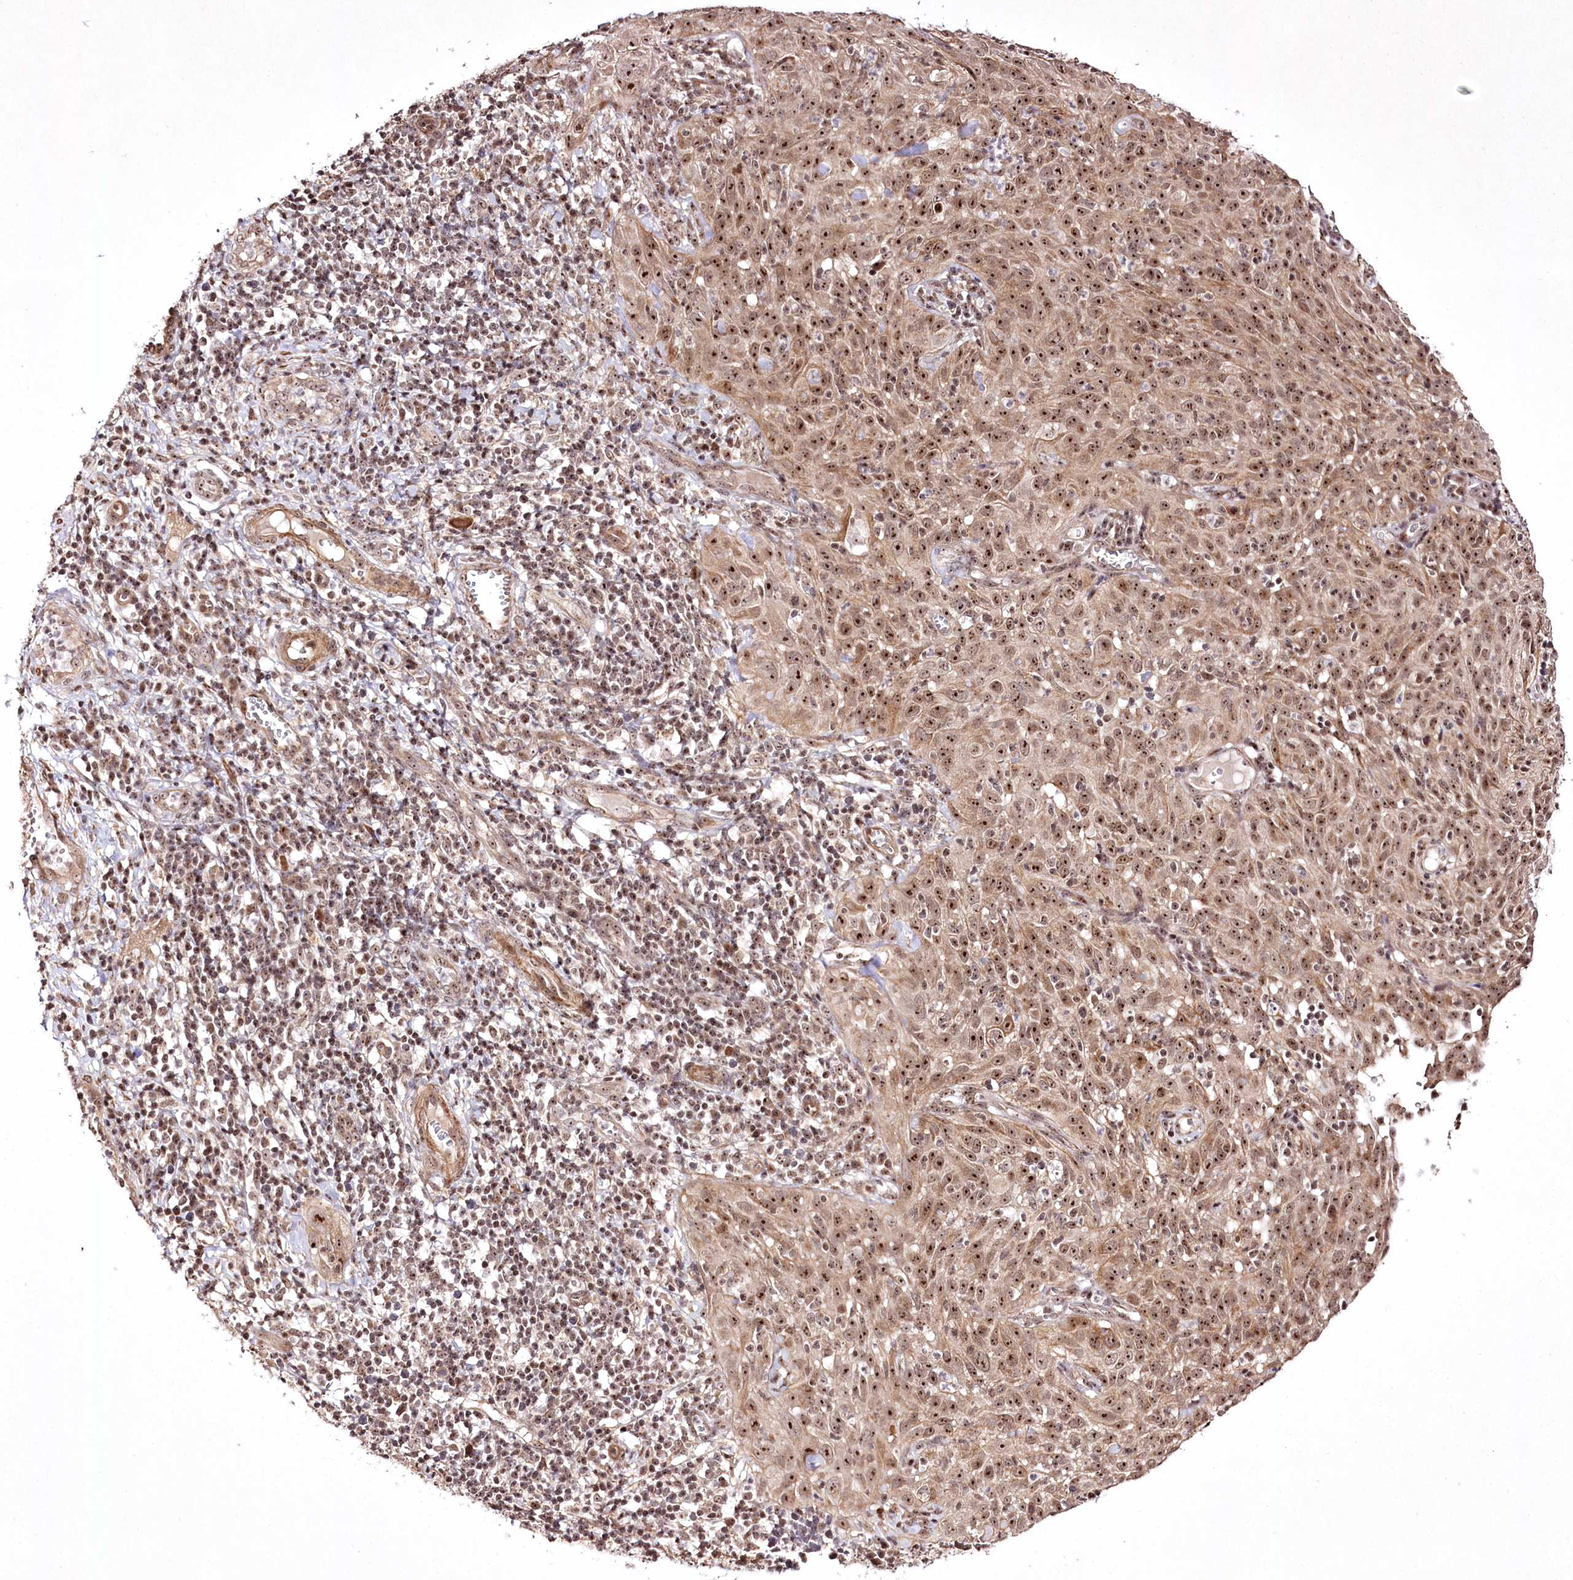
{"staining": {"intensity": "moderate", "quantity": ">75%", "location": "nuclear"}, "tissue": "cervical cancer", "cell_type": "Tumor cells", "image_type": "cancer", "snomed": [{"axis": "morphology", "description": "Squamous cell carcinoma, NOS"}, {"axis": "topography", "description": "Cervix"}], "caption": "The micrograph shows immunohistochemical staining of squamous cell carcinoma (cervical). There is moderate nuclear staining is seen in approximately >75% of tumor cells.", "gene": "CCDC59", "patient": {"sex": "female", "age": 31}}